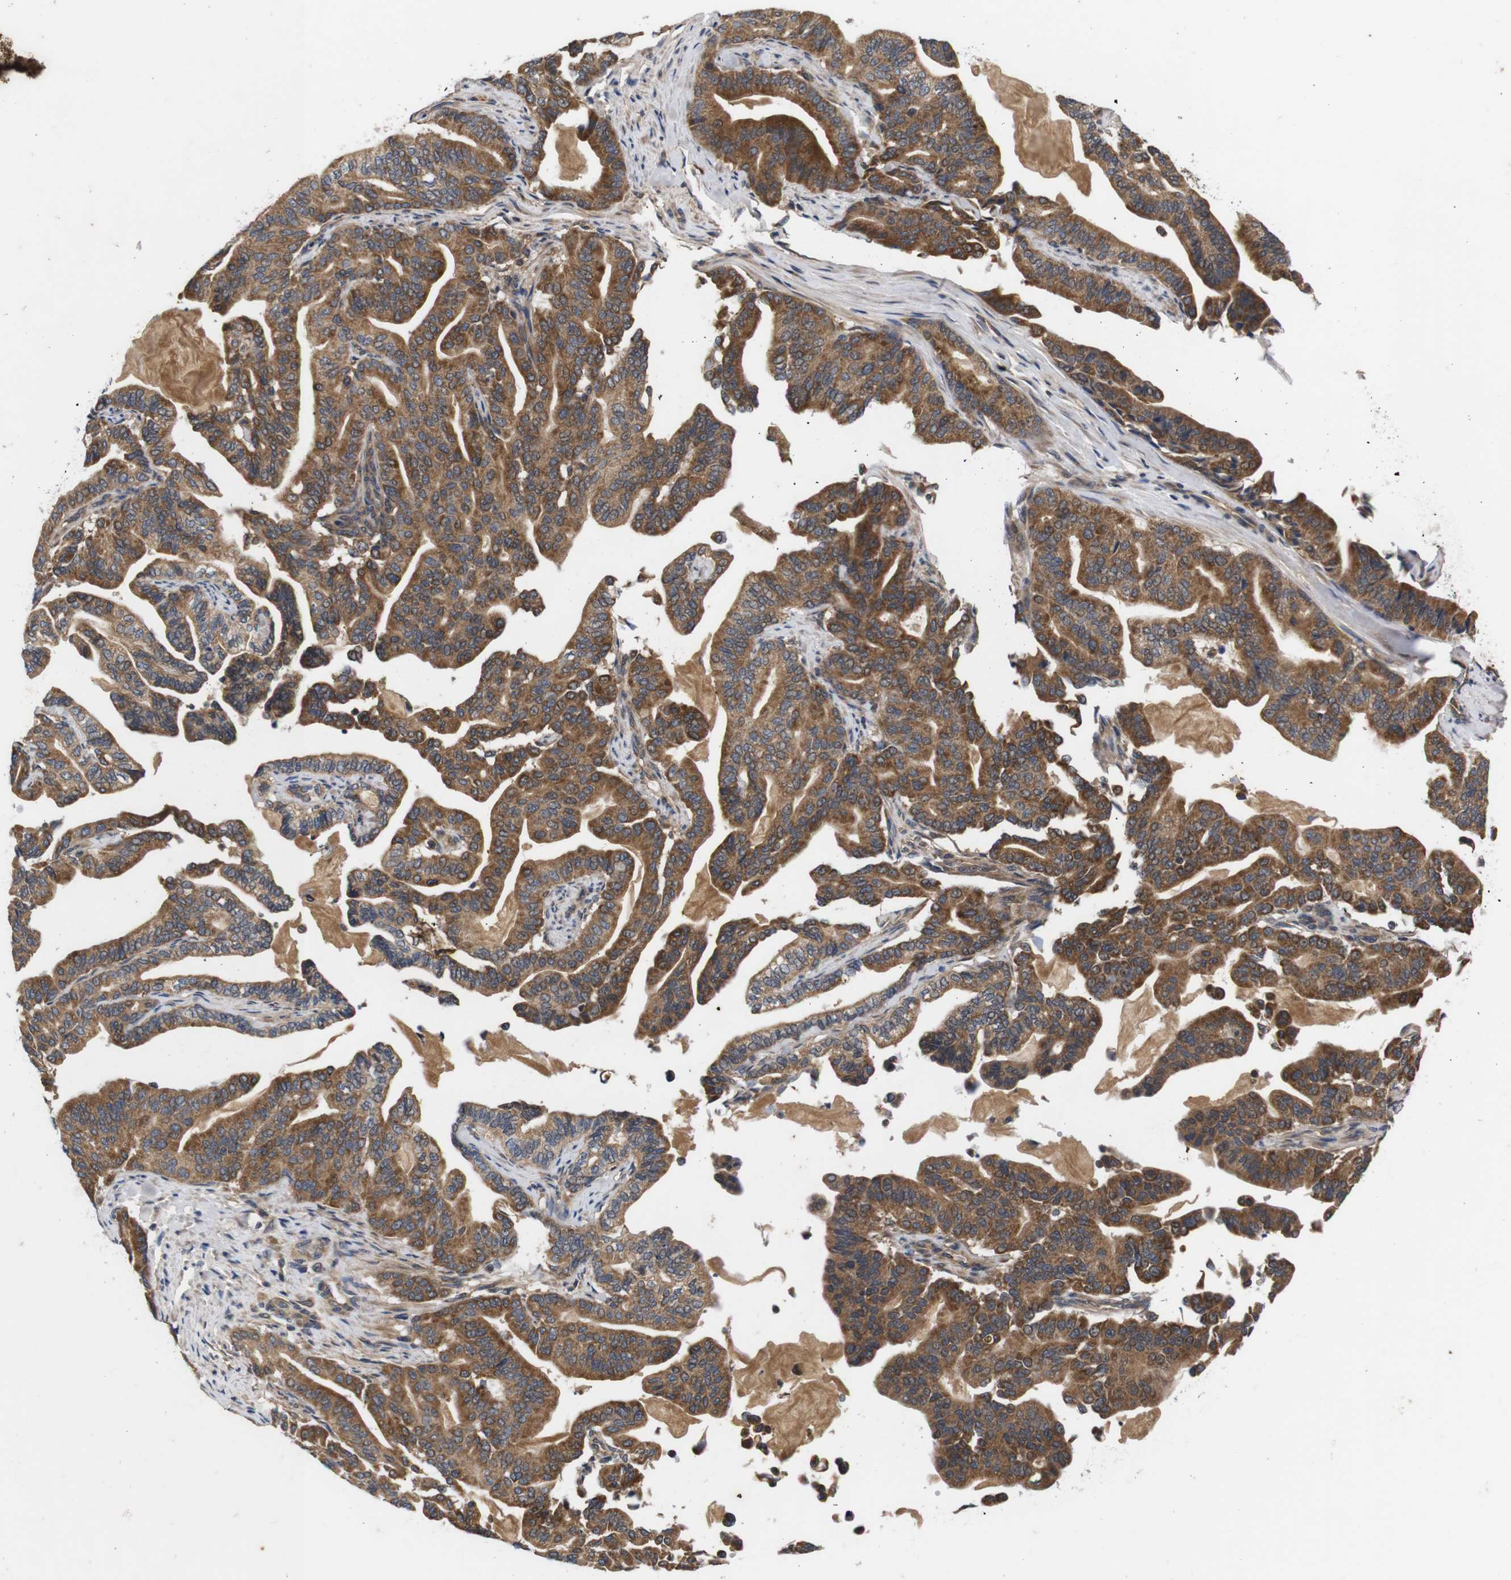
{"staining": {"intensity": "moderate", "quantity": ">75%", "location": "cytoplasmic/membranous"}, "tissue": "pancreatic cancer", "cell_type": "Tumor cells", "image_type": "cancer", "snomed": [{"axis": "morphology", "description": "Adenocarcinoma, NOS"}, {"axis": "topography", "description": "Pancreas"}], "caption": "IHC staining of pancreatic cancer (adenocarcinoma), which displays medium levels of moderate cytoplasmic/membranous staining in approximately >75% of tumor cells indicating moderate cytoplasmic/membranous protein staining. The staining was performed using DAB (3,3'-diaminobenzidine) (brown) for protein detection and nuclei were counterstained in hematoxylin (blue).", "gene": "RIPK1", "patient": {"sex": "male", "age": 63}}